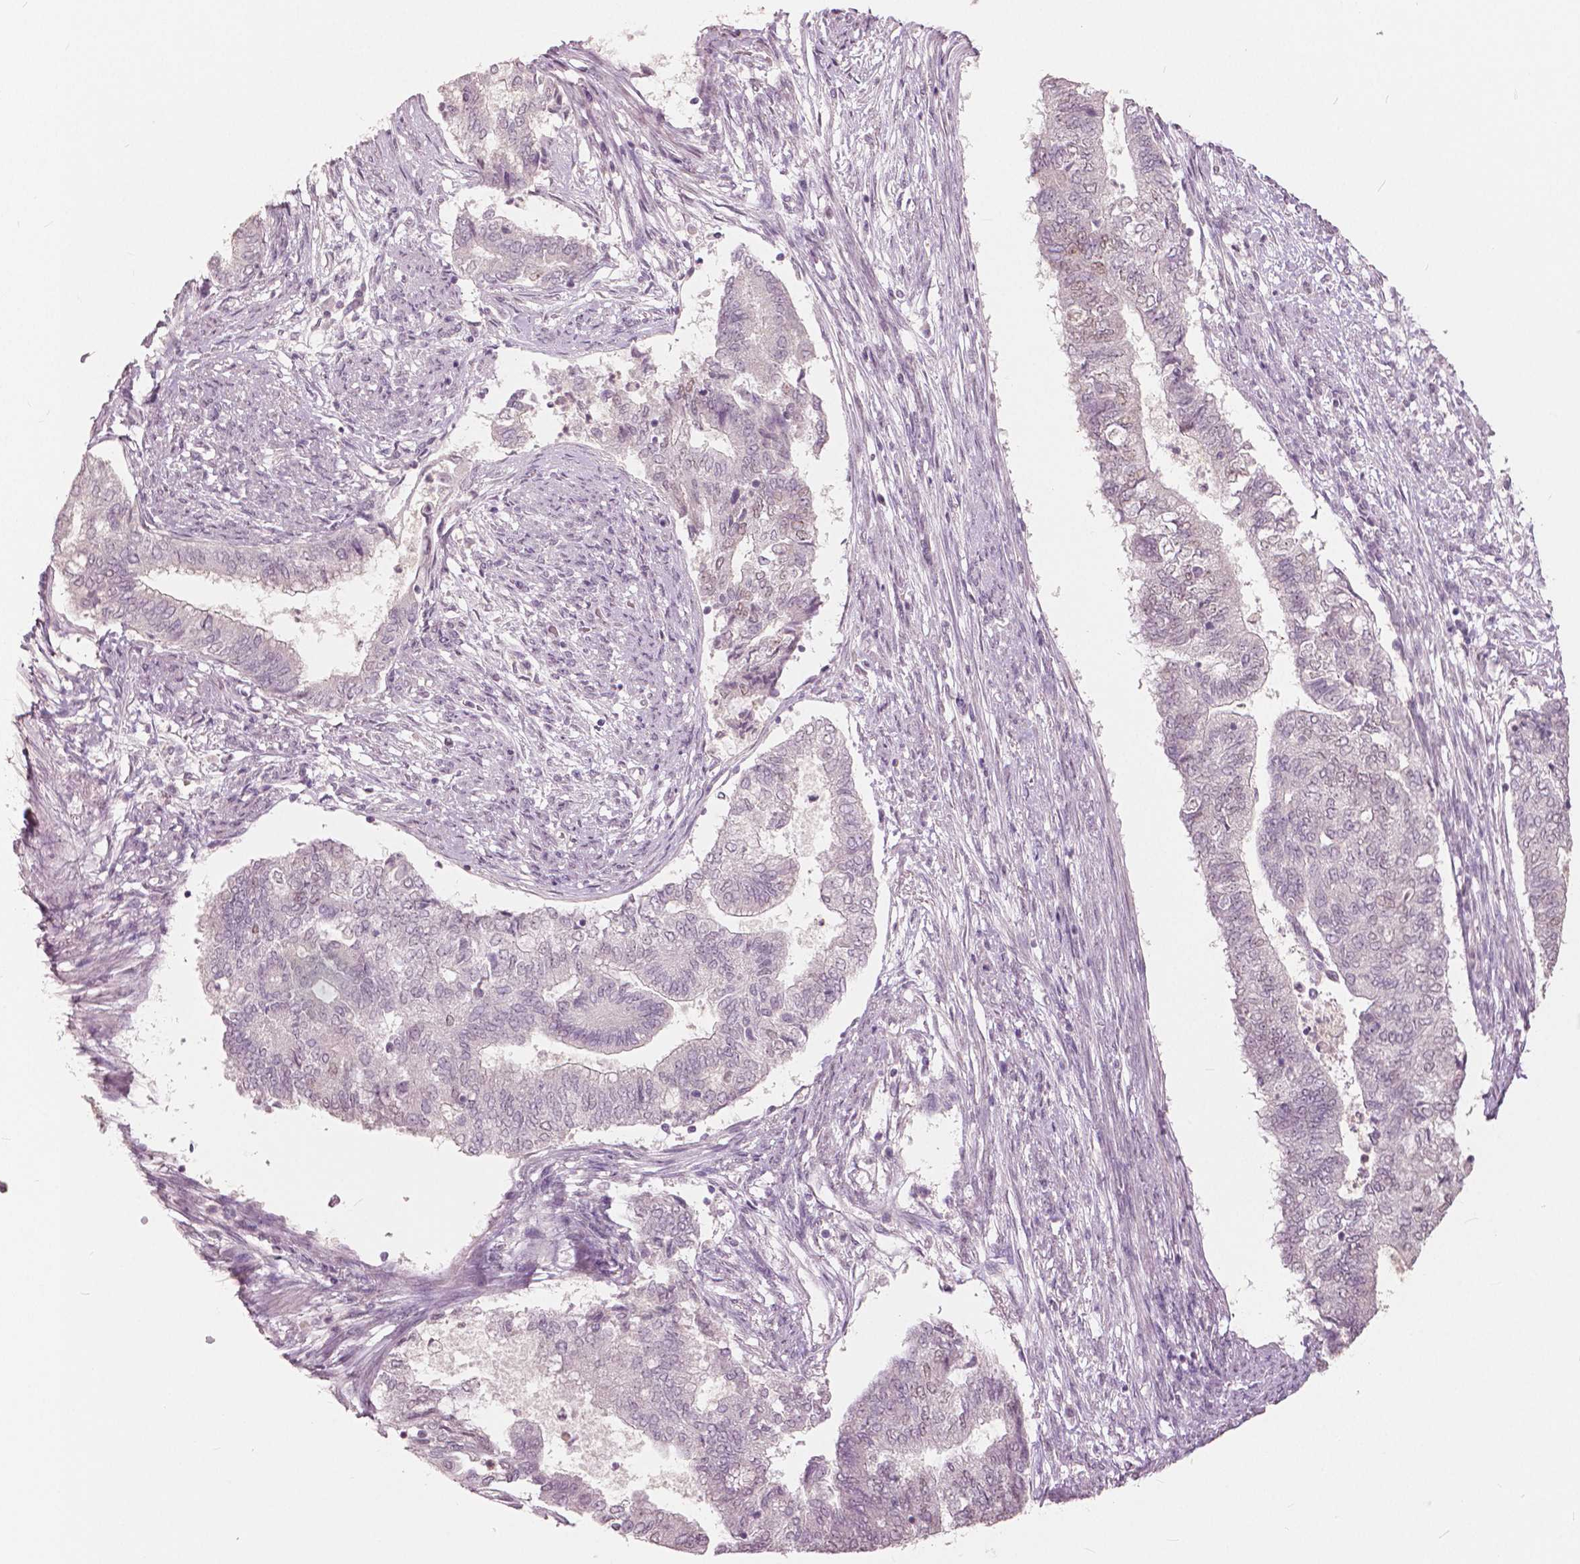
{"staining": {"intensity": "negative", "quantity": "none", "location": "none"}, "tissue": "endometrial cancer", "cell_type": "Tumor cells", "image_type": "cancer", "snomed": [{"axis": "morphology", "description": "Adenocarcinoma, NOS"}, {"axis": "topography", "description": "Endometrium"}], "caption": "Human endometrial cancer (adenocarcinoma) stained for a protein using immunohistochemistry demonstrates no expression in tumor cells.", "gene": "NANOG", "patient": {"sex": "female", "age": 65}}